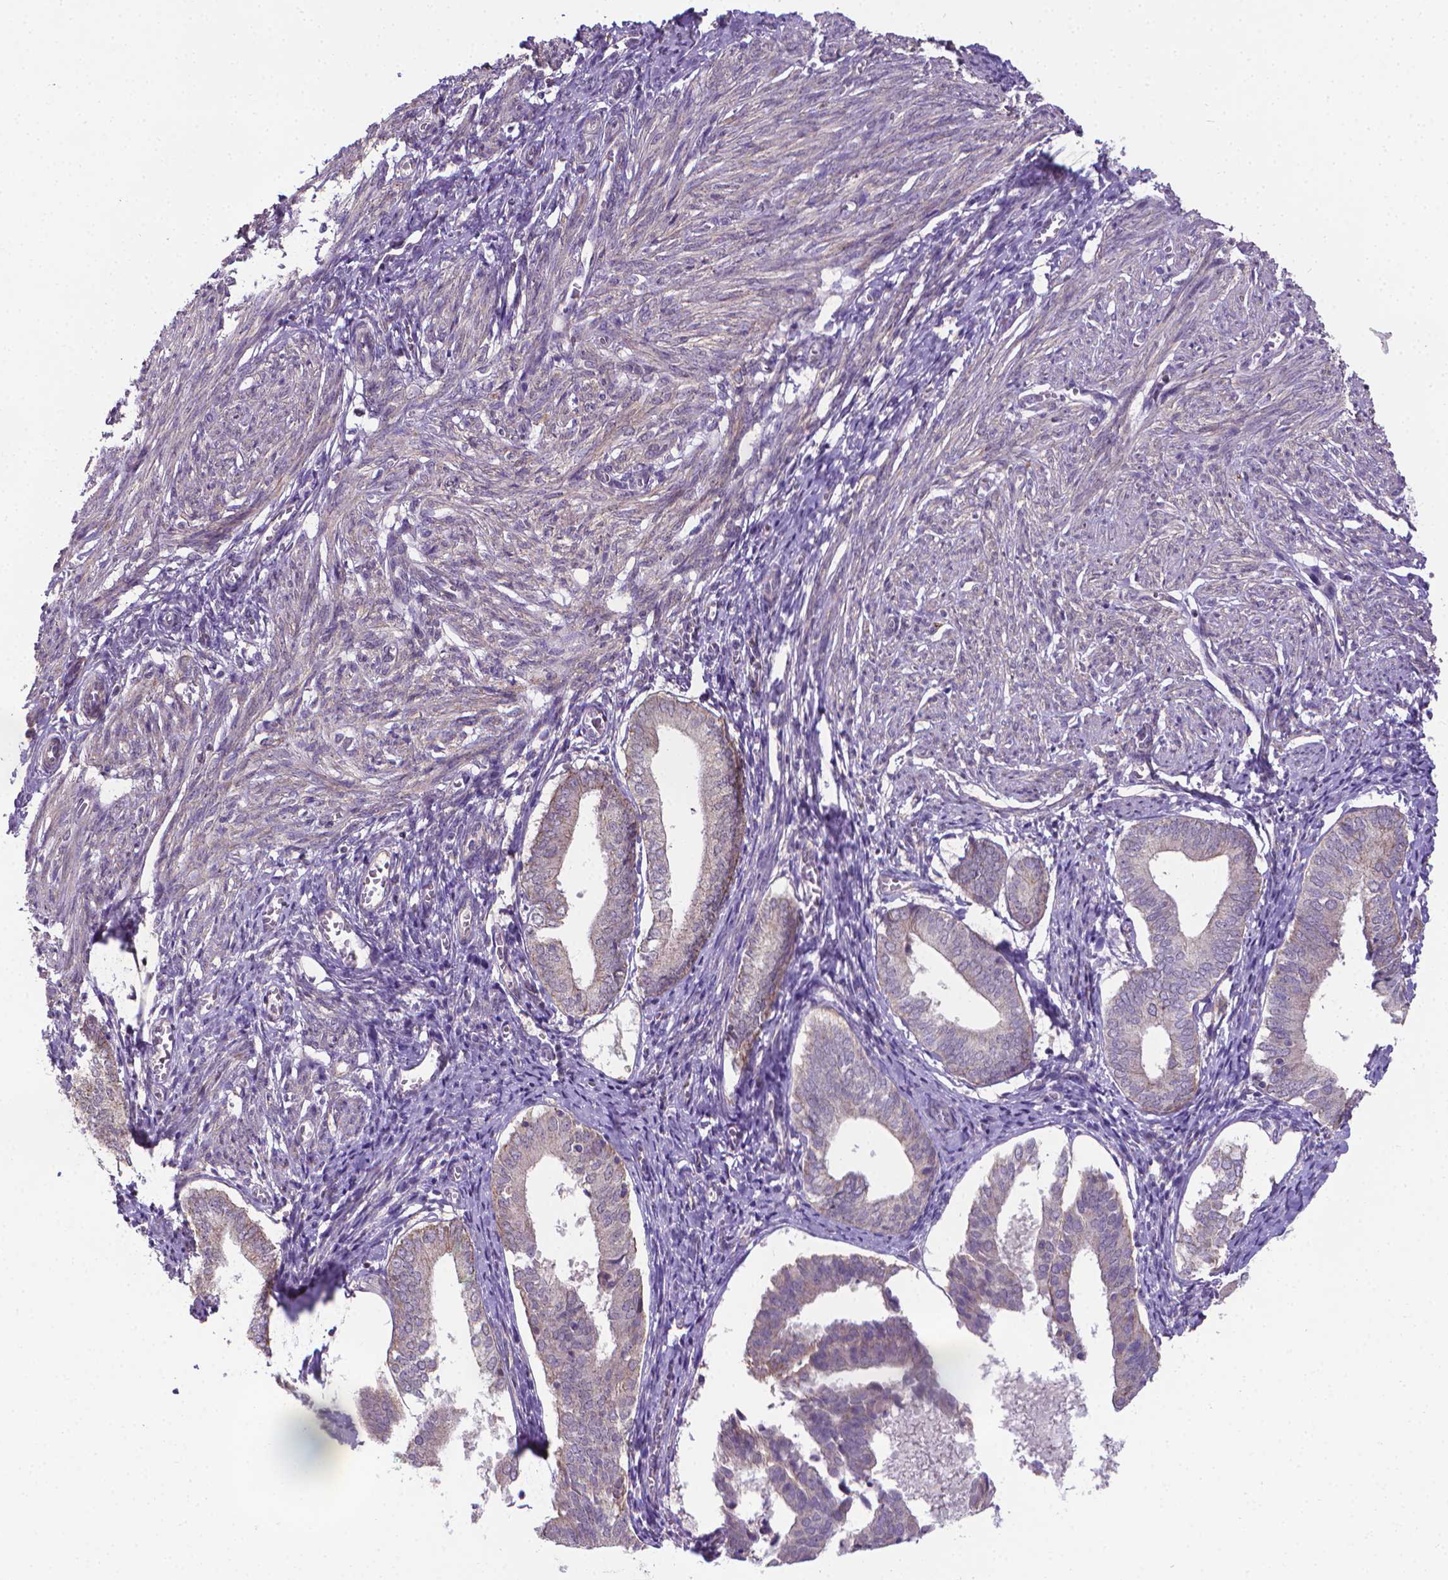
{"staining": {"intensity": "weak", "quantity": "25%-75%", "location": "cytoplasmic/membranous"}, "tissue": "endometrium", "cell_type": "Cells in endometrial stroma", "image_type": "normal", "snomed": [{"axis": "morphology", "description": "Normal tissue, NOS"}, {"axis": "topography", "description": "Endometrium"}], "caption": "Cells in endometrial stroma display weak cytoplasmic/membranous positivity in approximately 25%-75% of cells in normal endometrium. Using DAB (brown) and hematoxylin (blue) stains, captured at high magnification using brightfield microscopy.", "gene": "GPR63", "patient": {"sex": "female", "age": 50}}